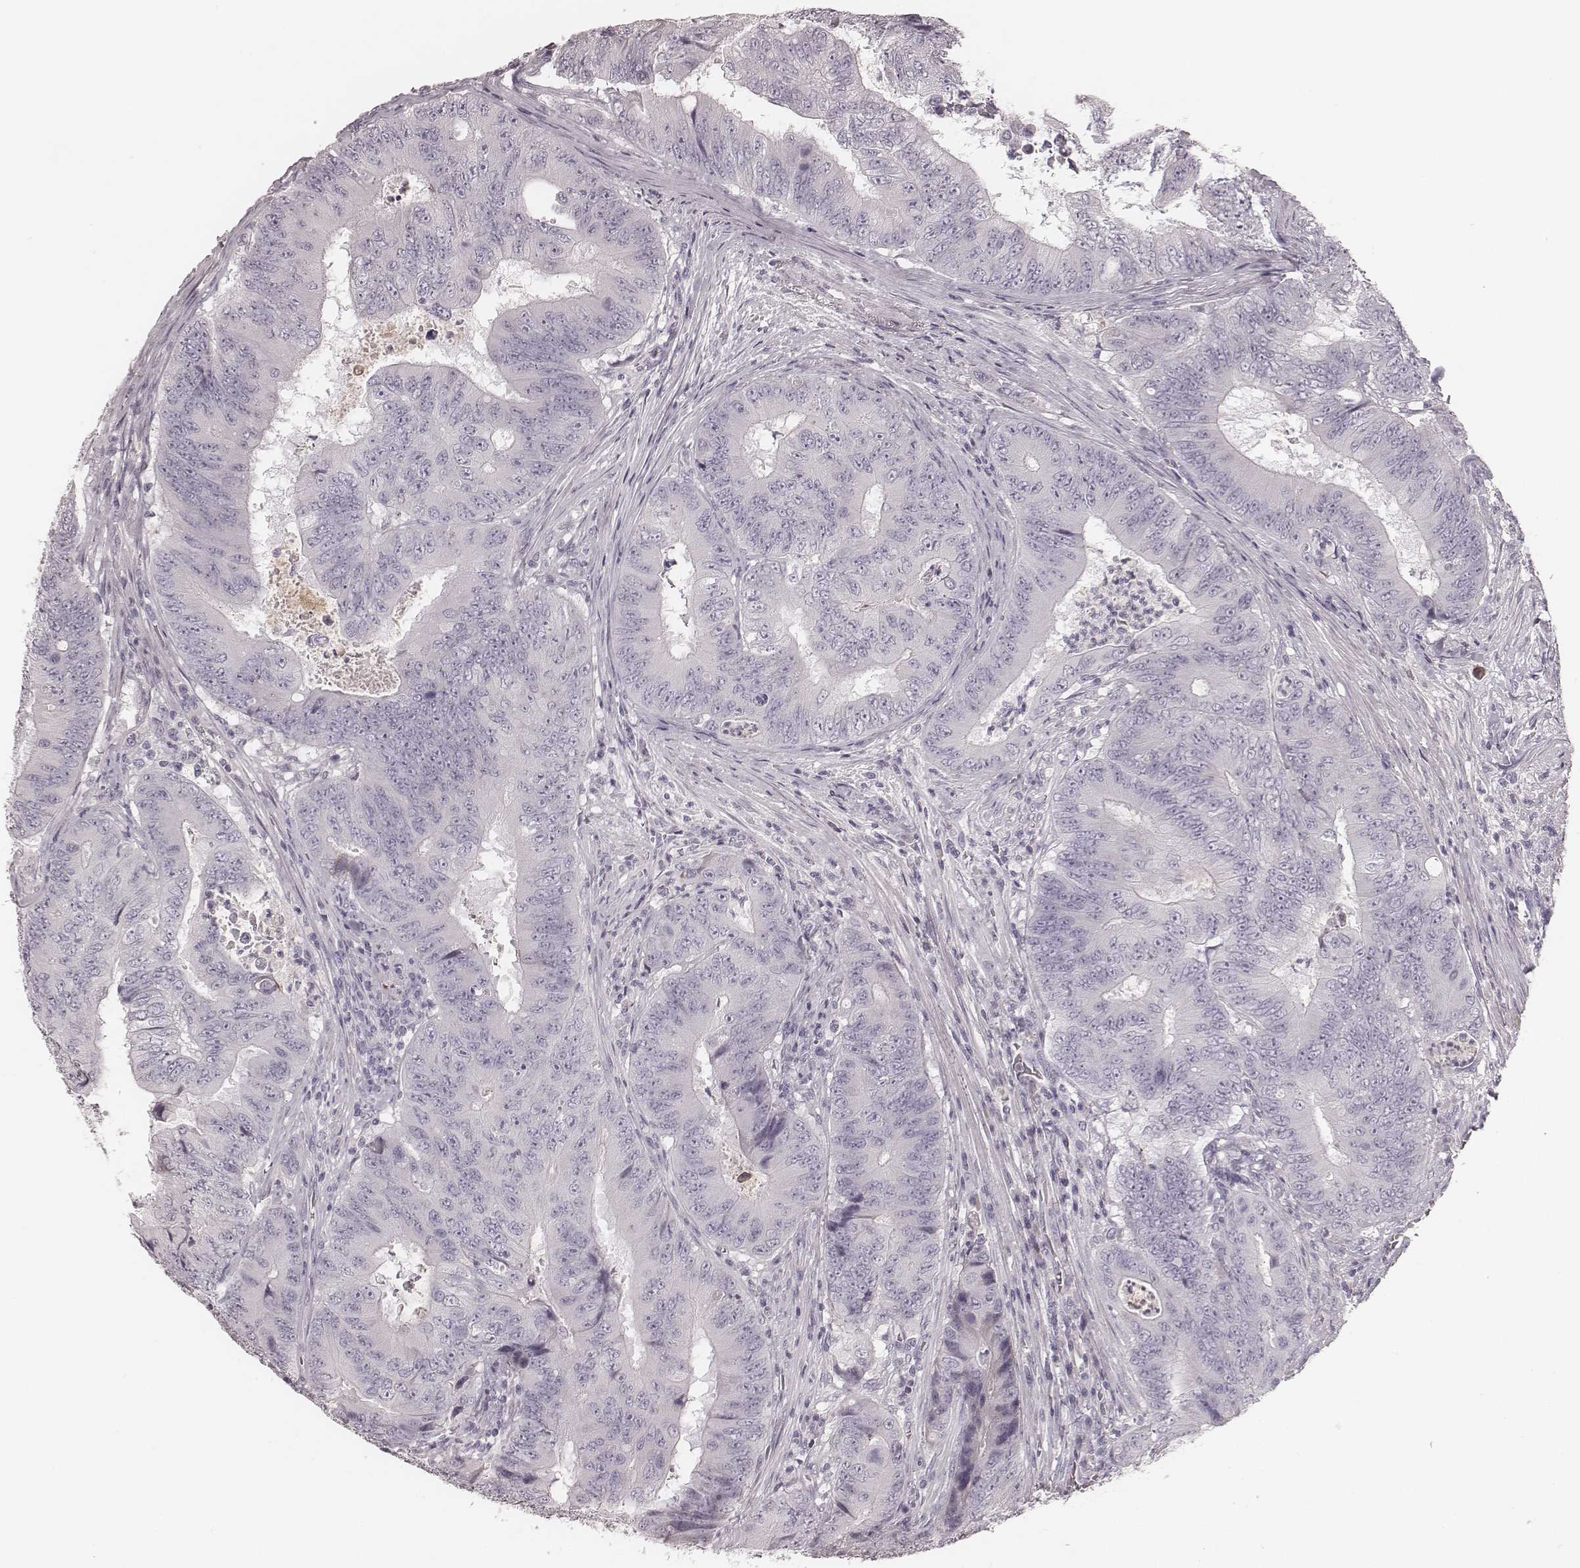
{"staining": {"intensity": "negative", "quantity": "none", "location": "none"}, "tissue": "colorectal cancer", "cell_type": "Tumor cells", "image_type": "cancer", "snomed": [{"axis": "morphology", "description": "Adenocarcinoma, NOS"}, {"axis": "topography", "description": "Colon"}], "caption": "Tumor cells show no significant staining in colorectal adenocarcinoma. Brightfield microscopy of IHC stained with DAB (3,3'-diaminobenzidine) (brown) and hematoxylin (blue), captured at high magnification.", "gene": "SMIM24", "patient": {"sex": "female", "age": 48}}